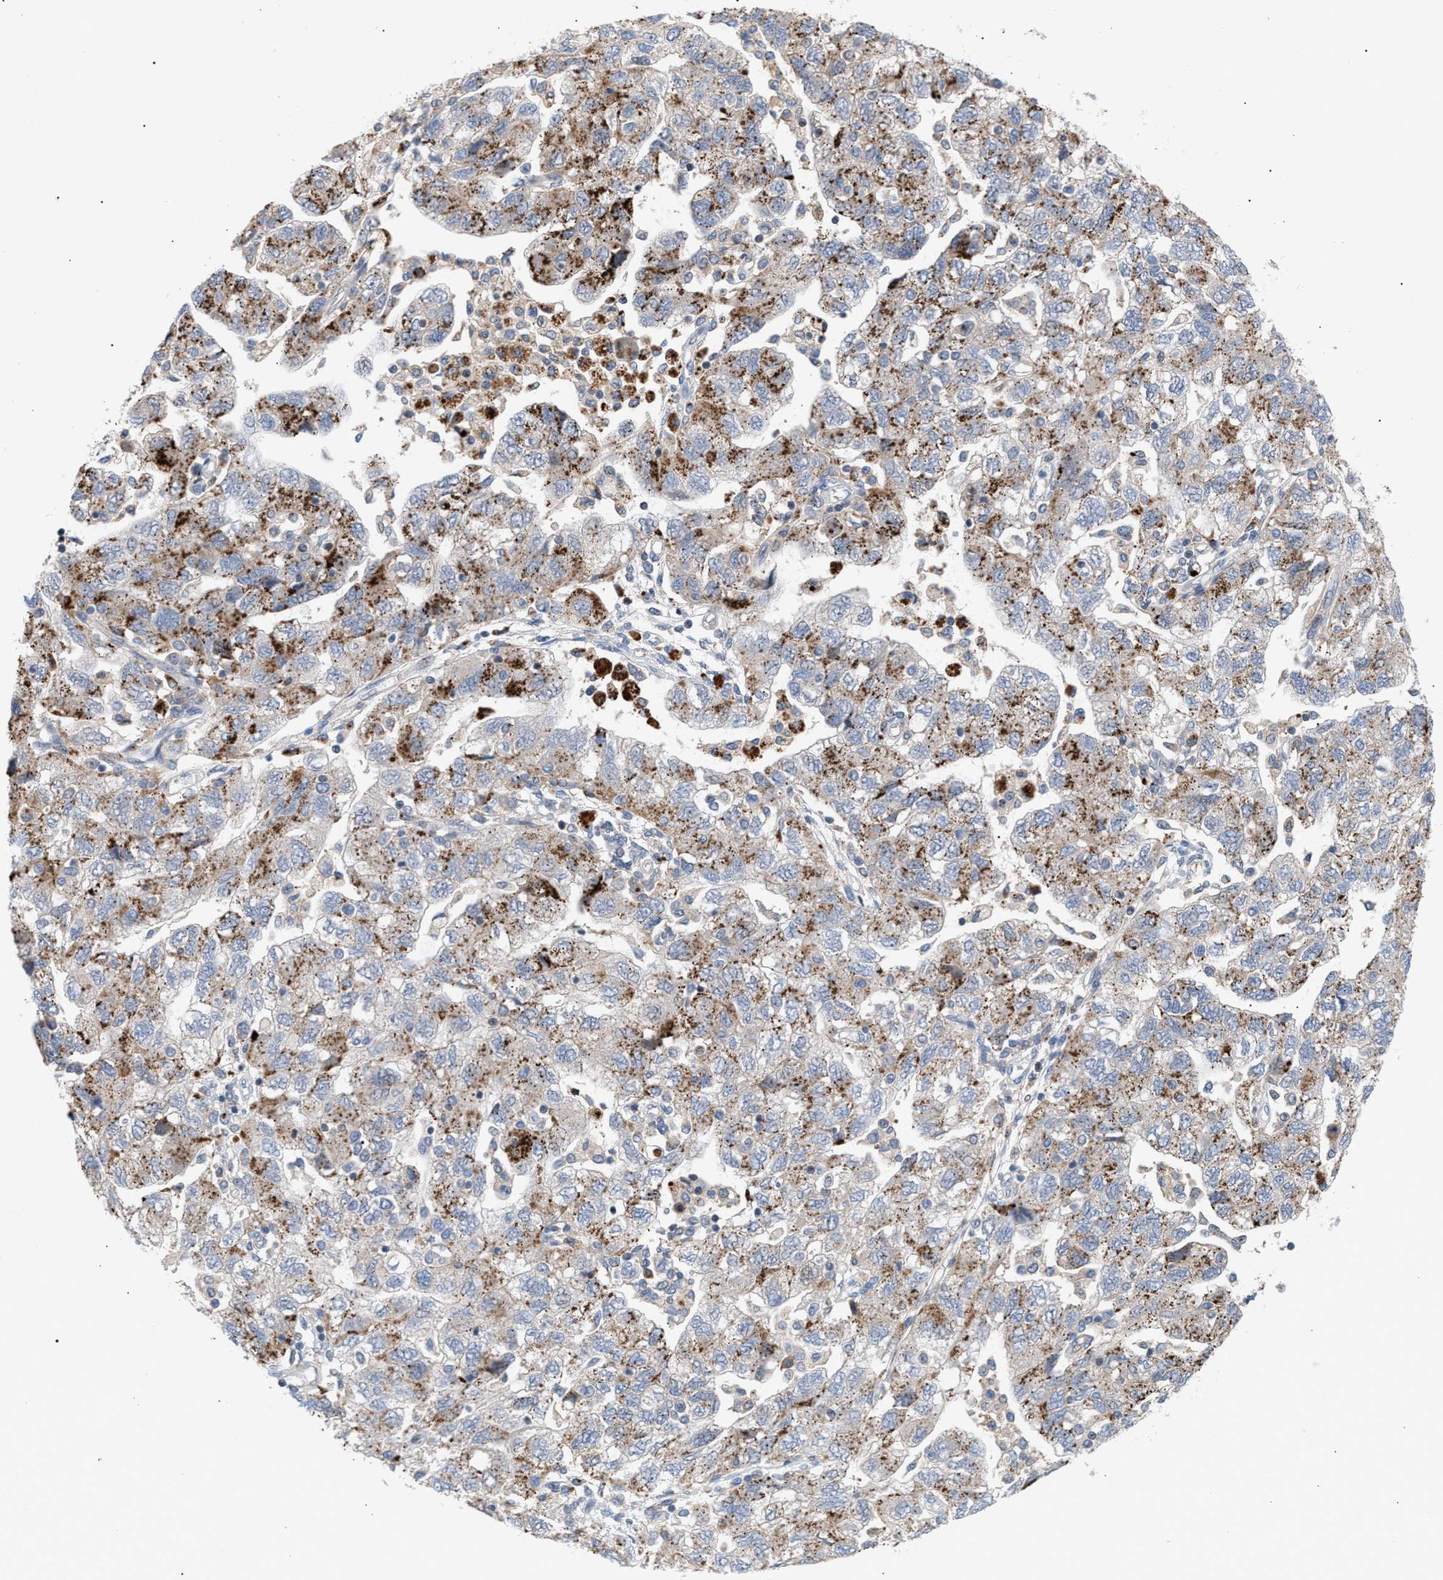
{"staining": {"intensity": "moderate", "quantity": "25%-75%", "location": "cytoplasmic/membranous"}, "tissue": "ovarian cancer", "cell_type": "Tumor cells", "image_type": "cancer", "snomed": [{"axis": "morphology", "description": "Carcinoma, NOS"}, {"axis": "morphology", "description": "Cystadenocarcinoma, serous, NOS"}, {"axis": "topography", "description": "Ovary"}], "caption": "Protein expression analysis of ovarian carcinoma exhibits moderate cytoplasmic/membranous expression in approximately 25%-75% of tumor cells. (DAB IHC with brightfield microscopy, high magnification).", "gene": "MBTD1", "patient": {"sex": "female", "age": 69}}